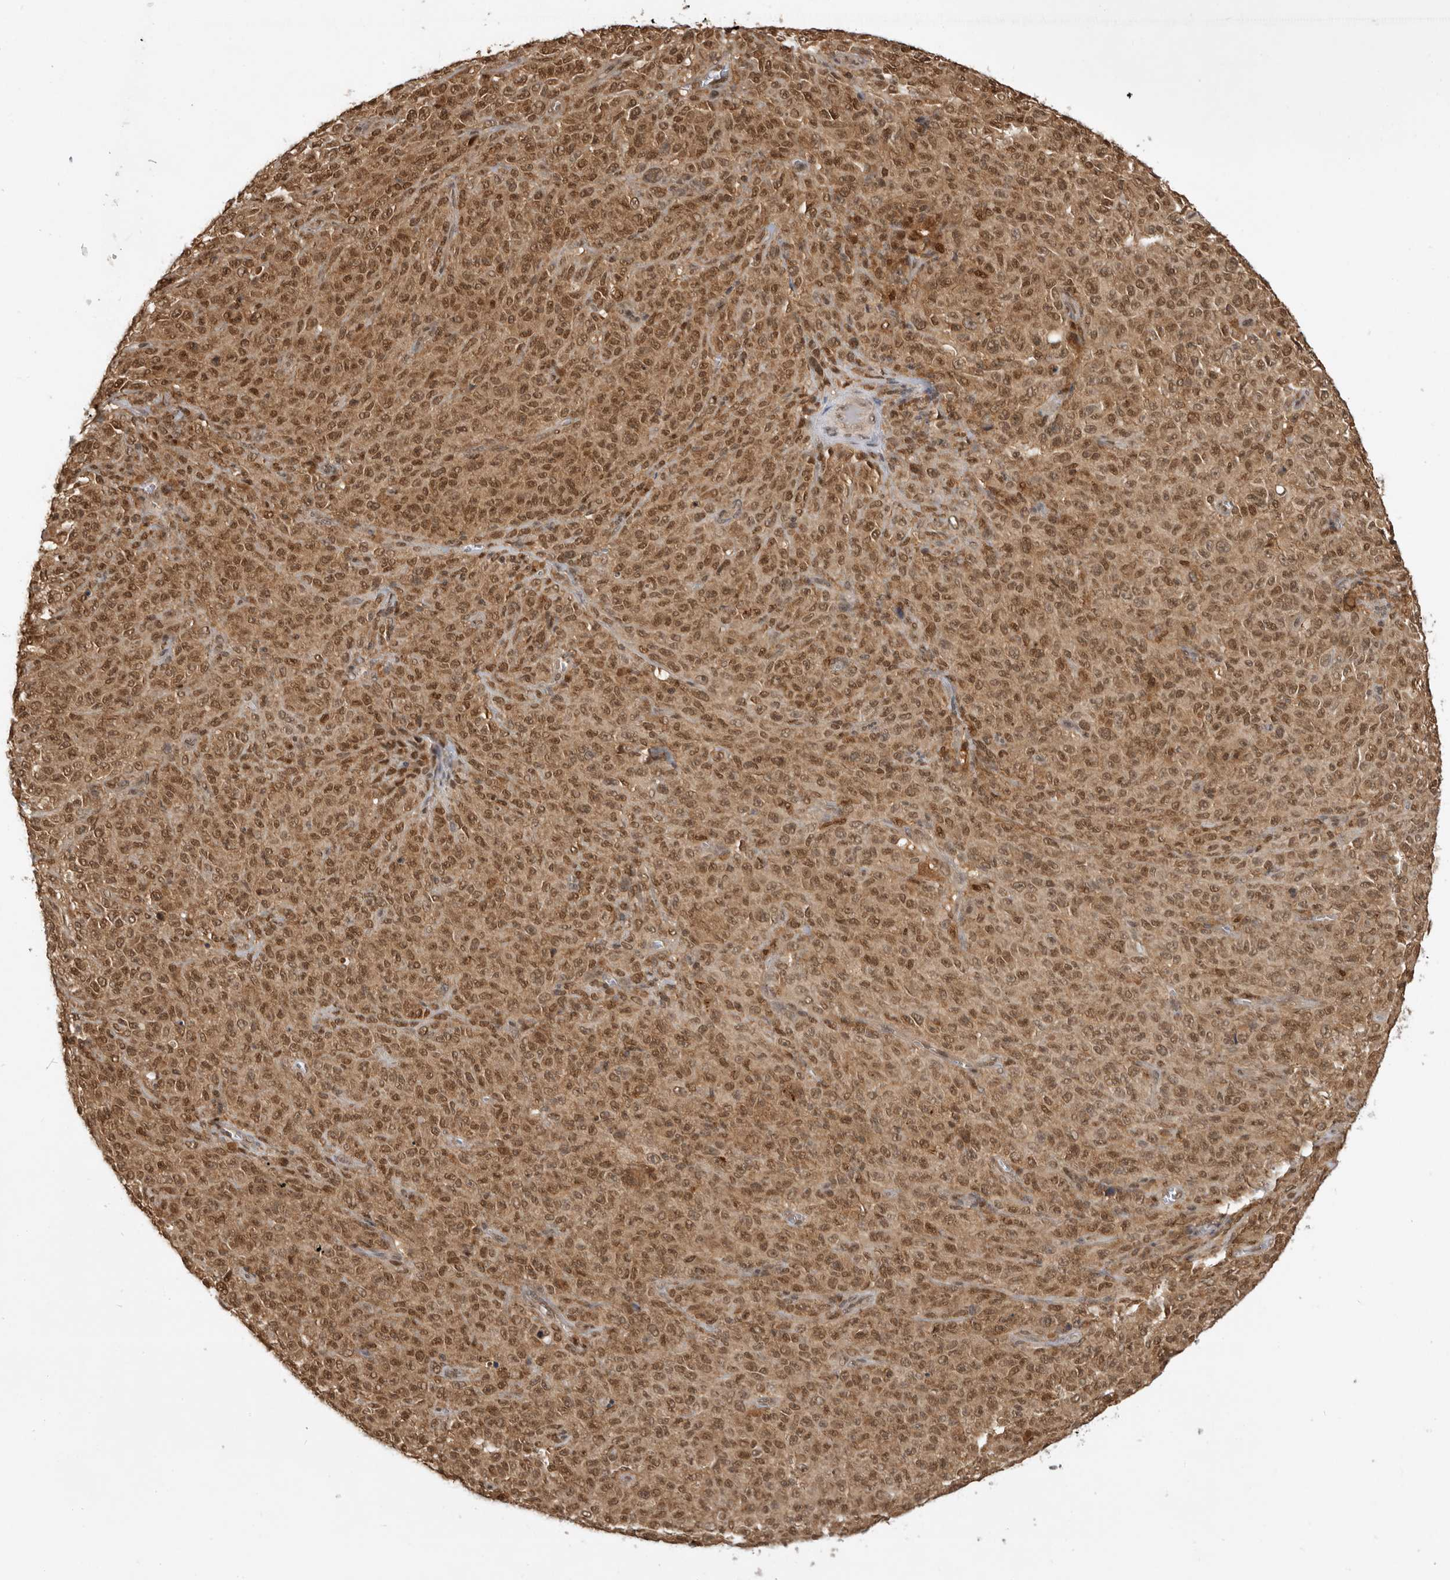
{"staining": {"intensity": "moderate", "quantity": ">75%", "location": "cytoplasmic/membranous,nuclear"}, "tissue": "melanoma", "cell_type": "Tumor cells", "image_type": "cancer", "snomed": [{"axis": "morphology", "description": "Malignant melanoma, NOS"}, {"axis": "topography", "description": "Skin"}], "caption": "Melanoma stained for a protein exhibits moderate cytoplasmic/membranous and nuclear positivity in tumor cells.", "gene": "ADPRS", "patient": {"sex": "female", "age": 82}}